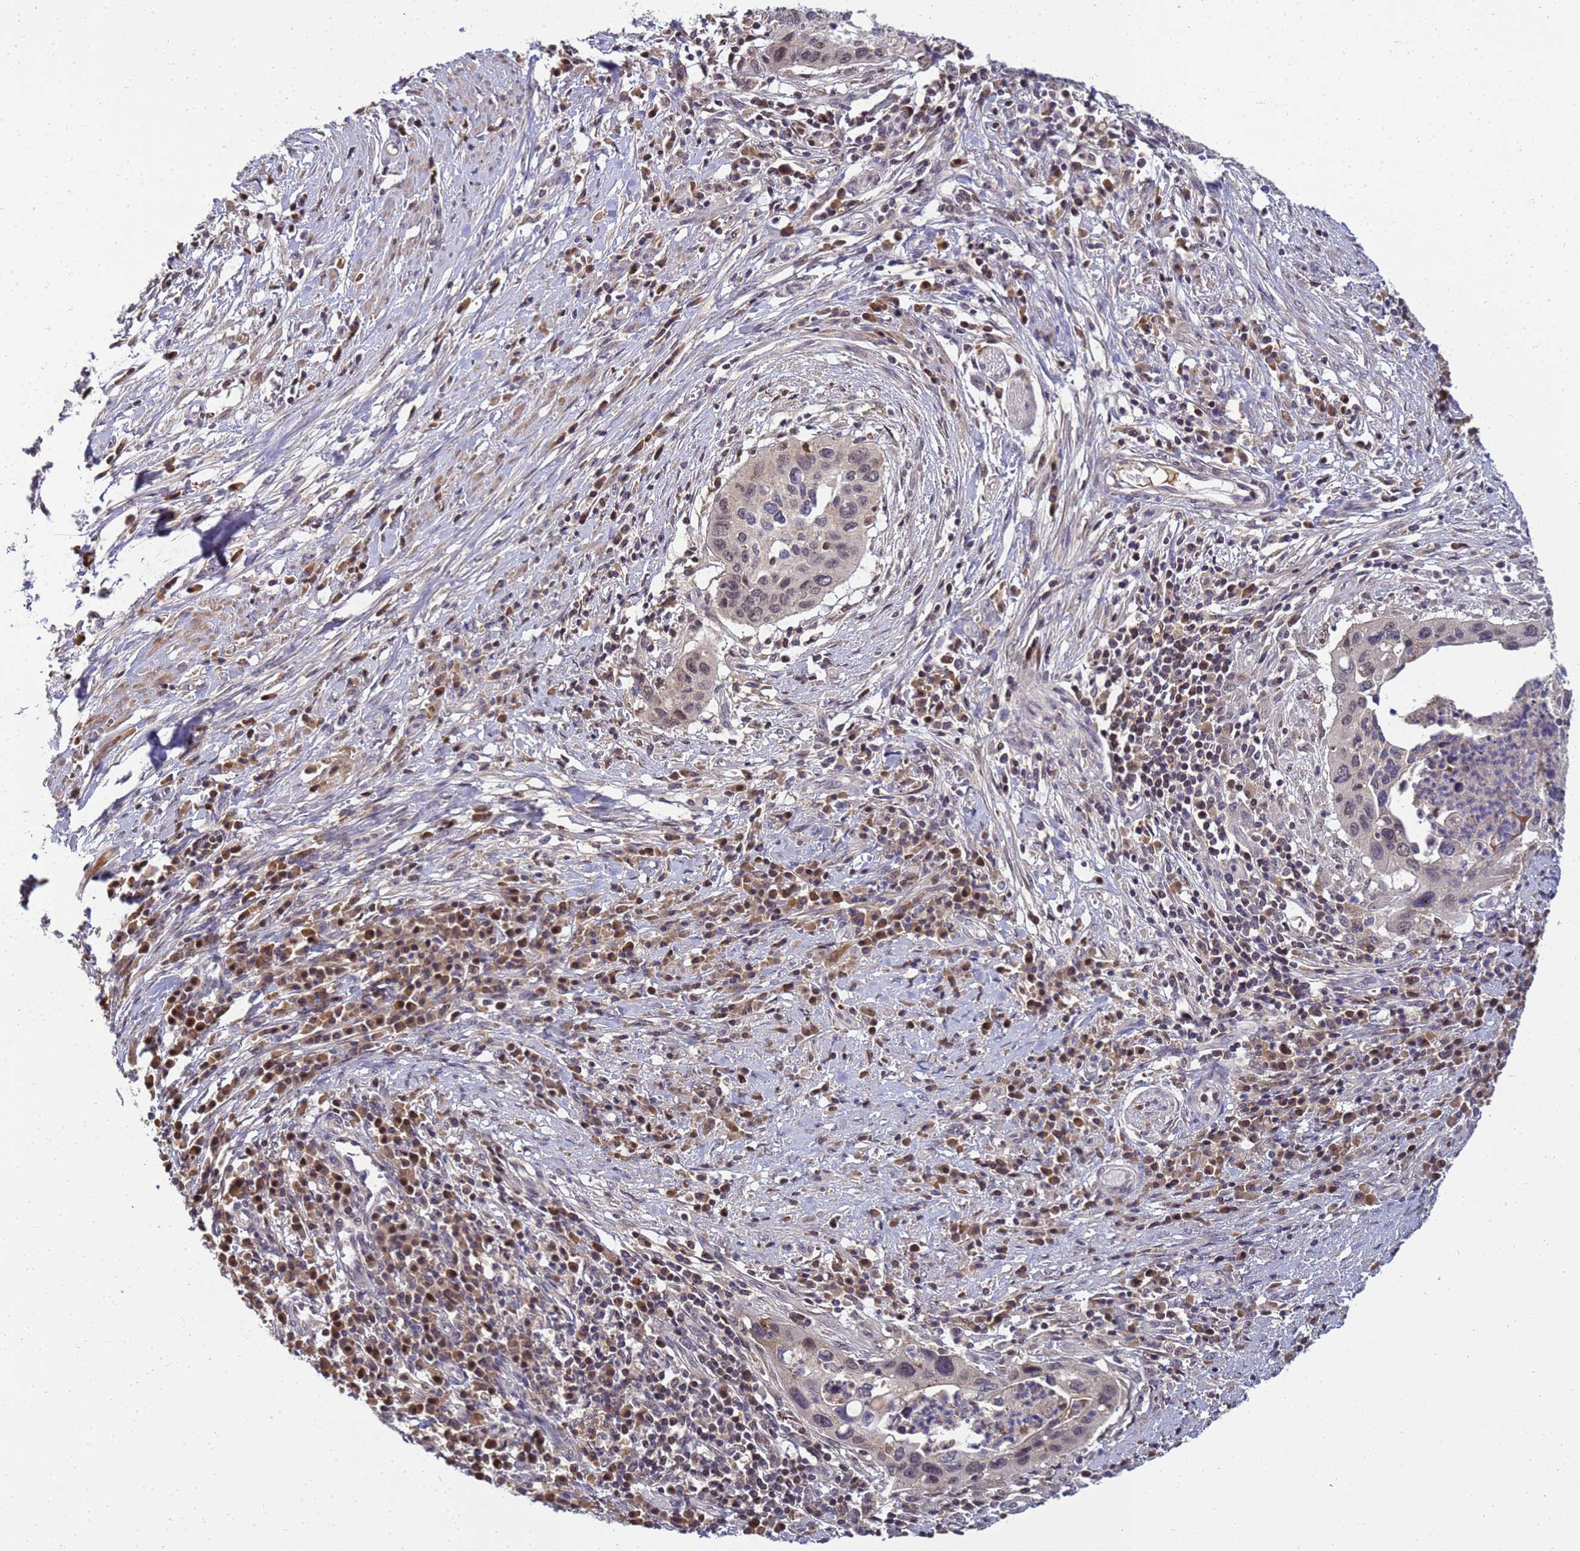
{"staining": {"intensity": "weak", "quantity": "<25%", "location": "nuclear"}, "tissue": "cervical cancer", "cell_type": "Tumor cells", "image_type": "cancer", "snomed": [{"axis": "morphology", "description": "Squamous cell carcinoma, NOS"}, {"axis": "topography", "description": "Cervix"}], "caption": "DAB immunohistochemical staining of cervical cancer (squamous cell carcinoma) exhibits no significant positivity in tumor cells.", "gene": "TMEM74B", "patient": {"sex": "female", "age": 38}}